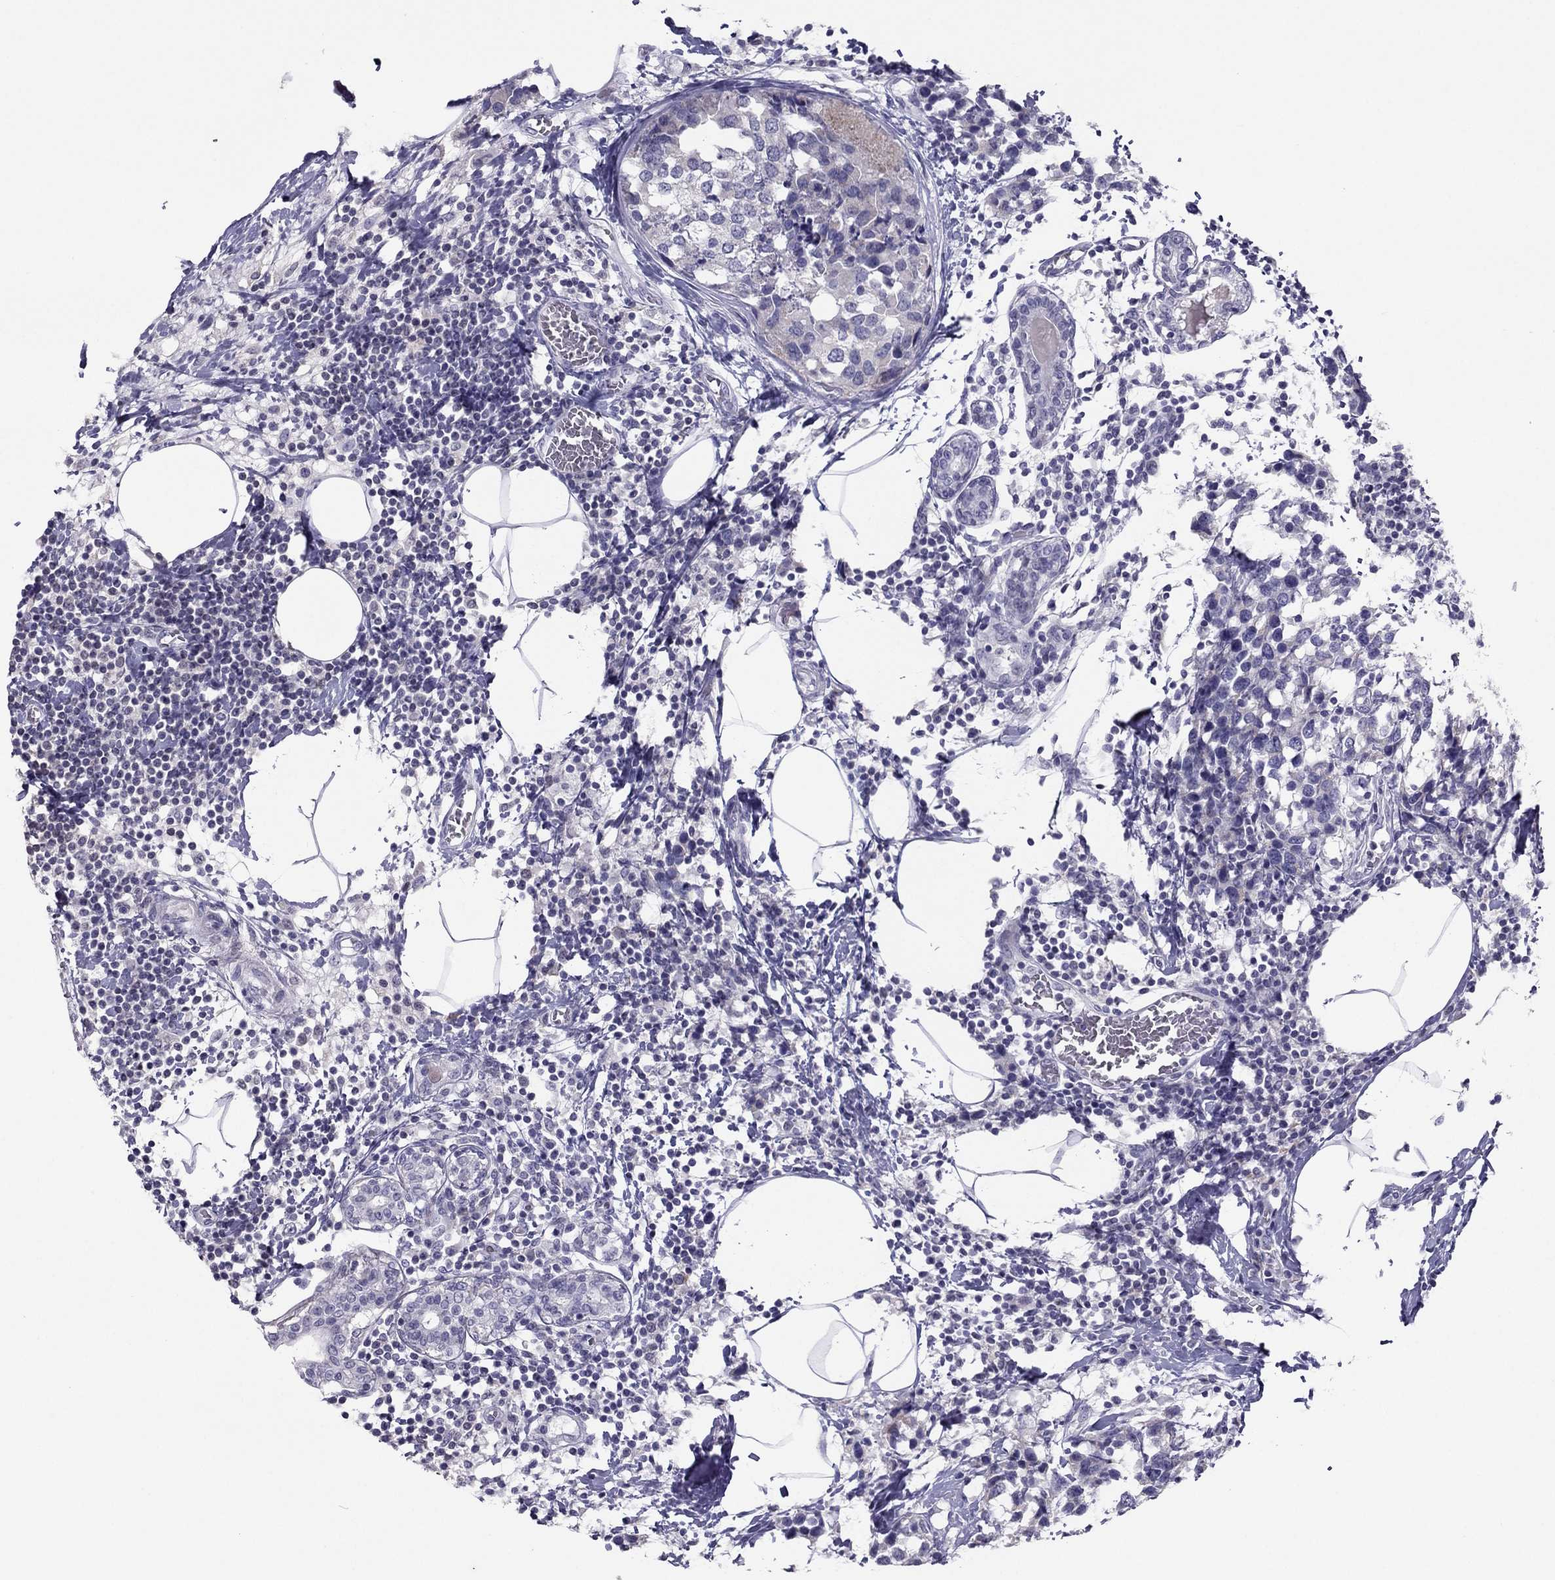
{"staining": {"intensity": "negative", "quantity": "none", "location": "none"}, "tissue": "breast cancer", "cell_type": "Tumor cells", "image_type": "cancer", "snomed": [{"axis": "morphology", "description": "Lobular carcinoma"}, {"axis": "topography", "description": "Breast"}], "caption": "DAB immunohistochemical staining of human breast cancer (lobular carcinoma) exhibits no significant positivity in tumor cells.", "gene": "RGS8", "patient": {"sex": "female", "age": 59}}